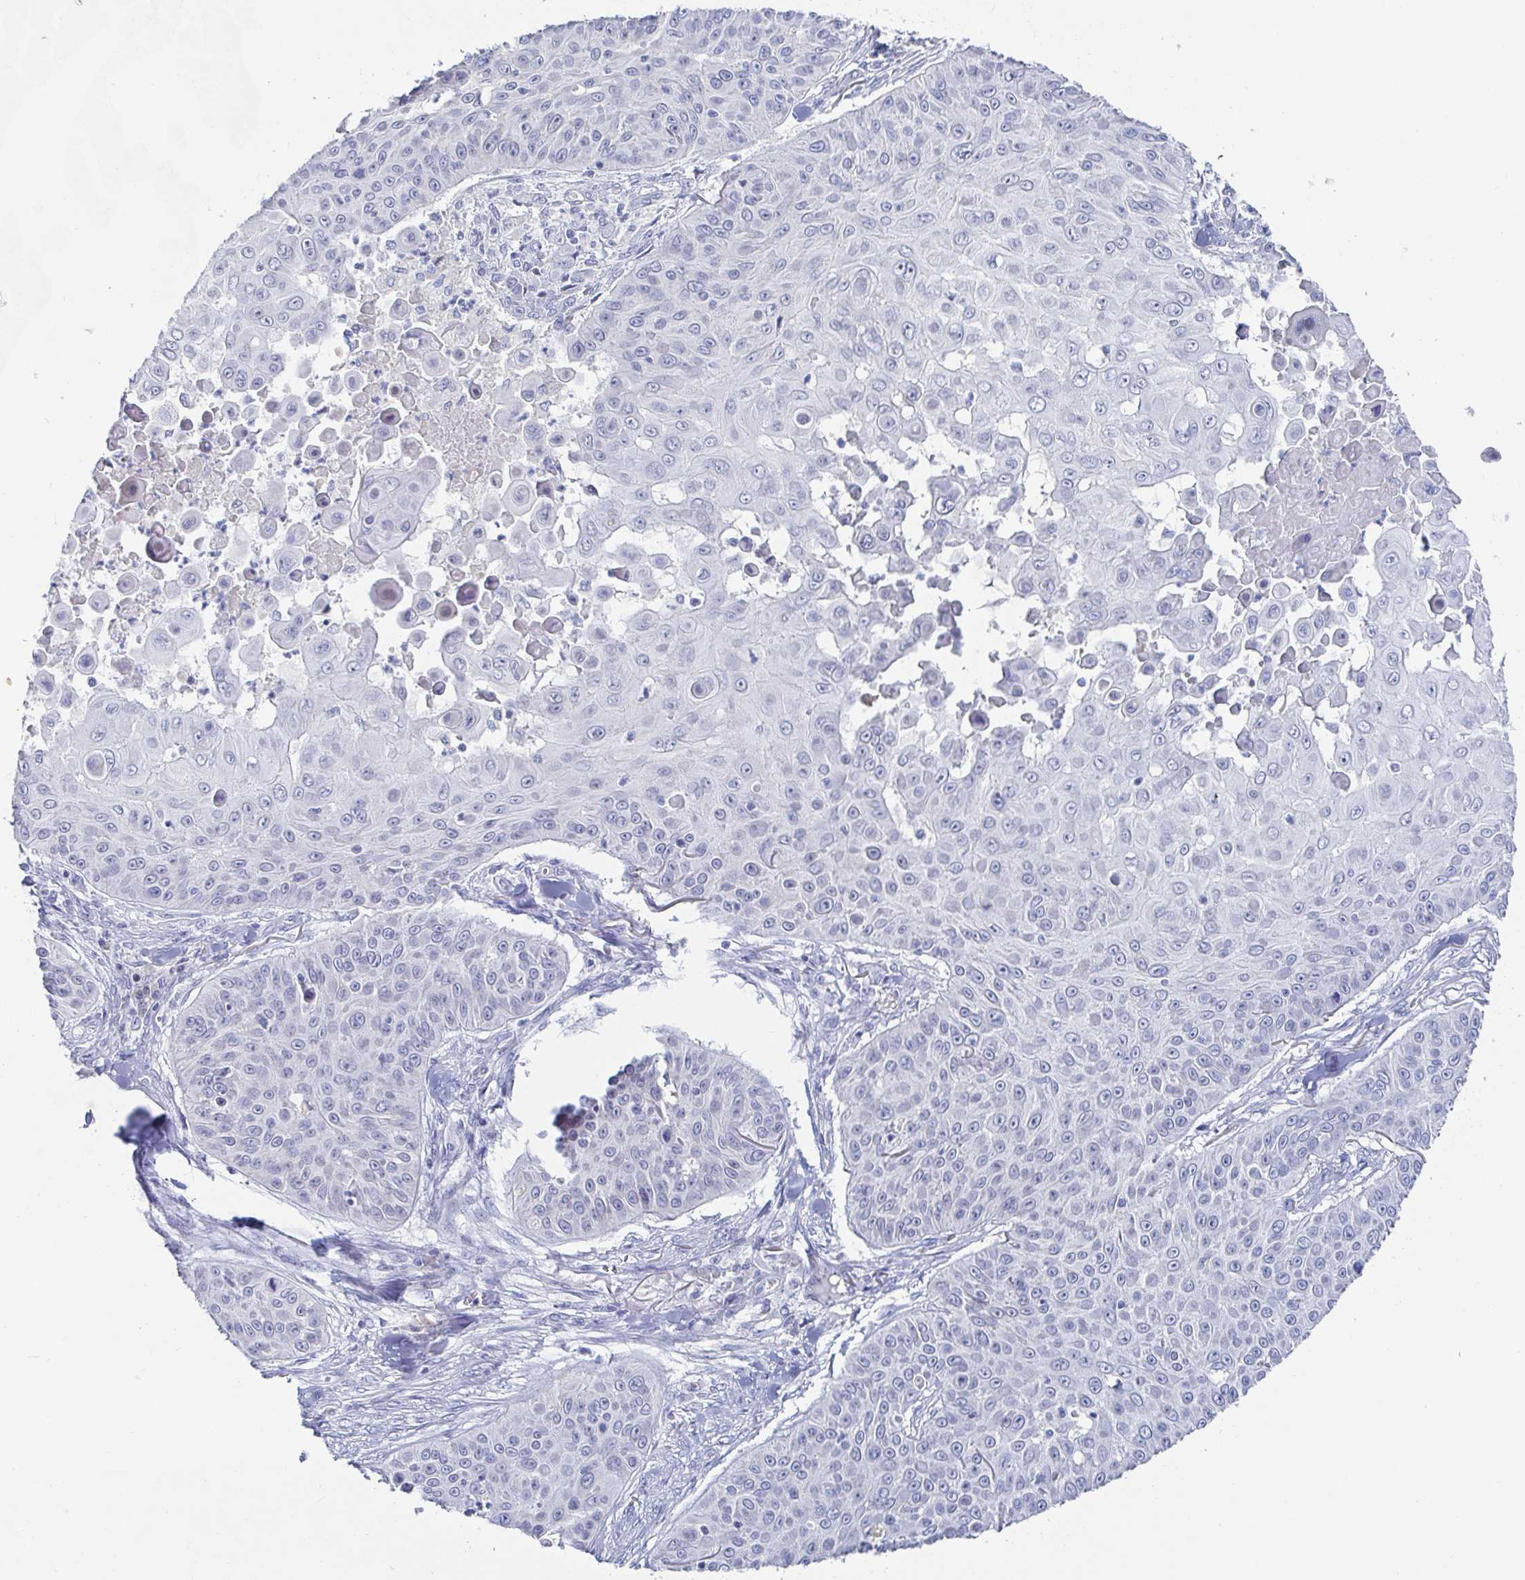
{"staining": {"intensity": "weak", "quantity": "<25%", "location": "cytoplasmic/membranous"}, "tissue": "skin cancer", "cell_type": "Tumor cells", "image_type": "cancer", "snomed": [{"axis": "morphology", "description": "Squamous cell carcinoma, NOS"}, {"axis": "topography", "description": "Skin"}], "caption": "There is no significant staining in tumor cells of skin cancer (squamous cell carcinoma).", "gene": "ZNF430", "patient": {"sex": "male", "age": 82}}